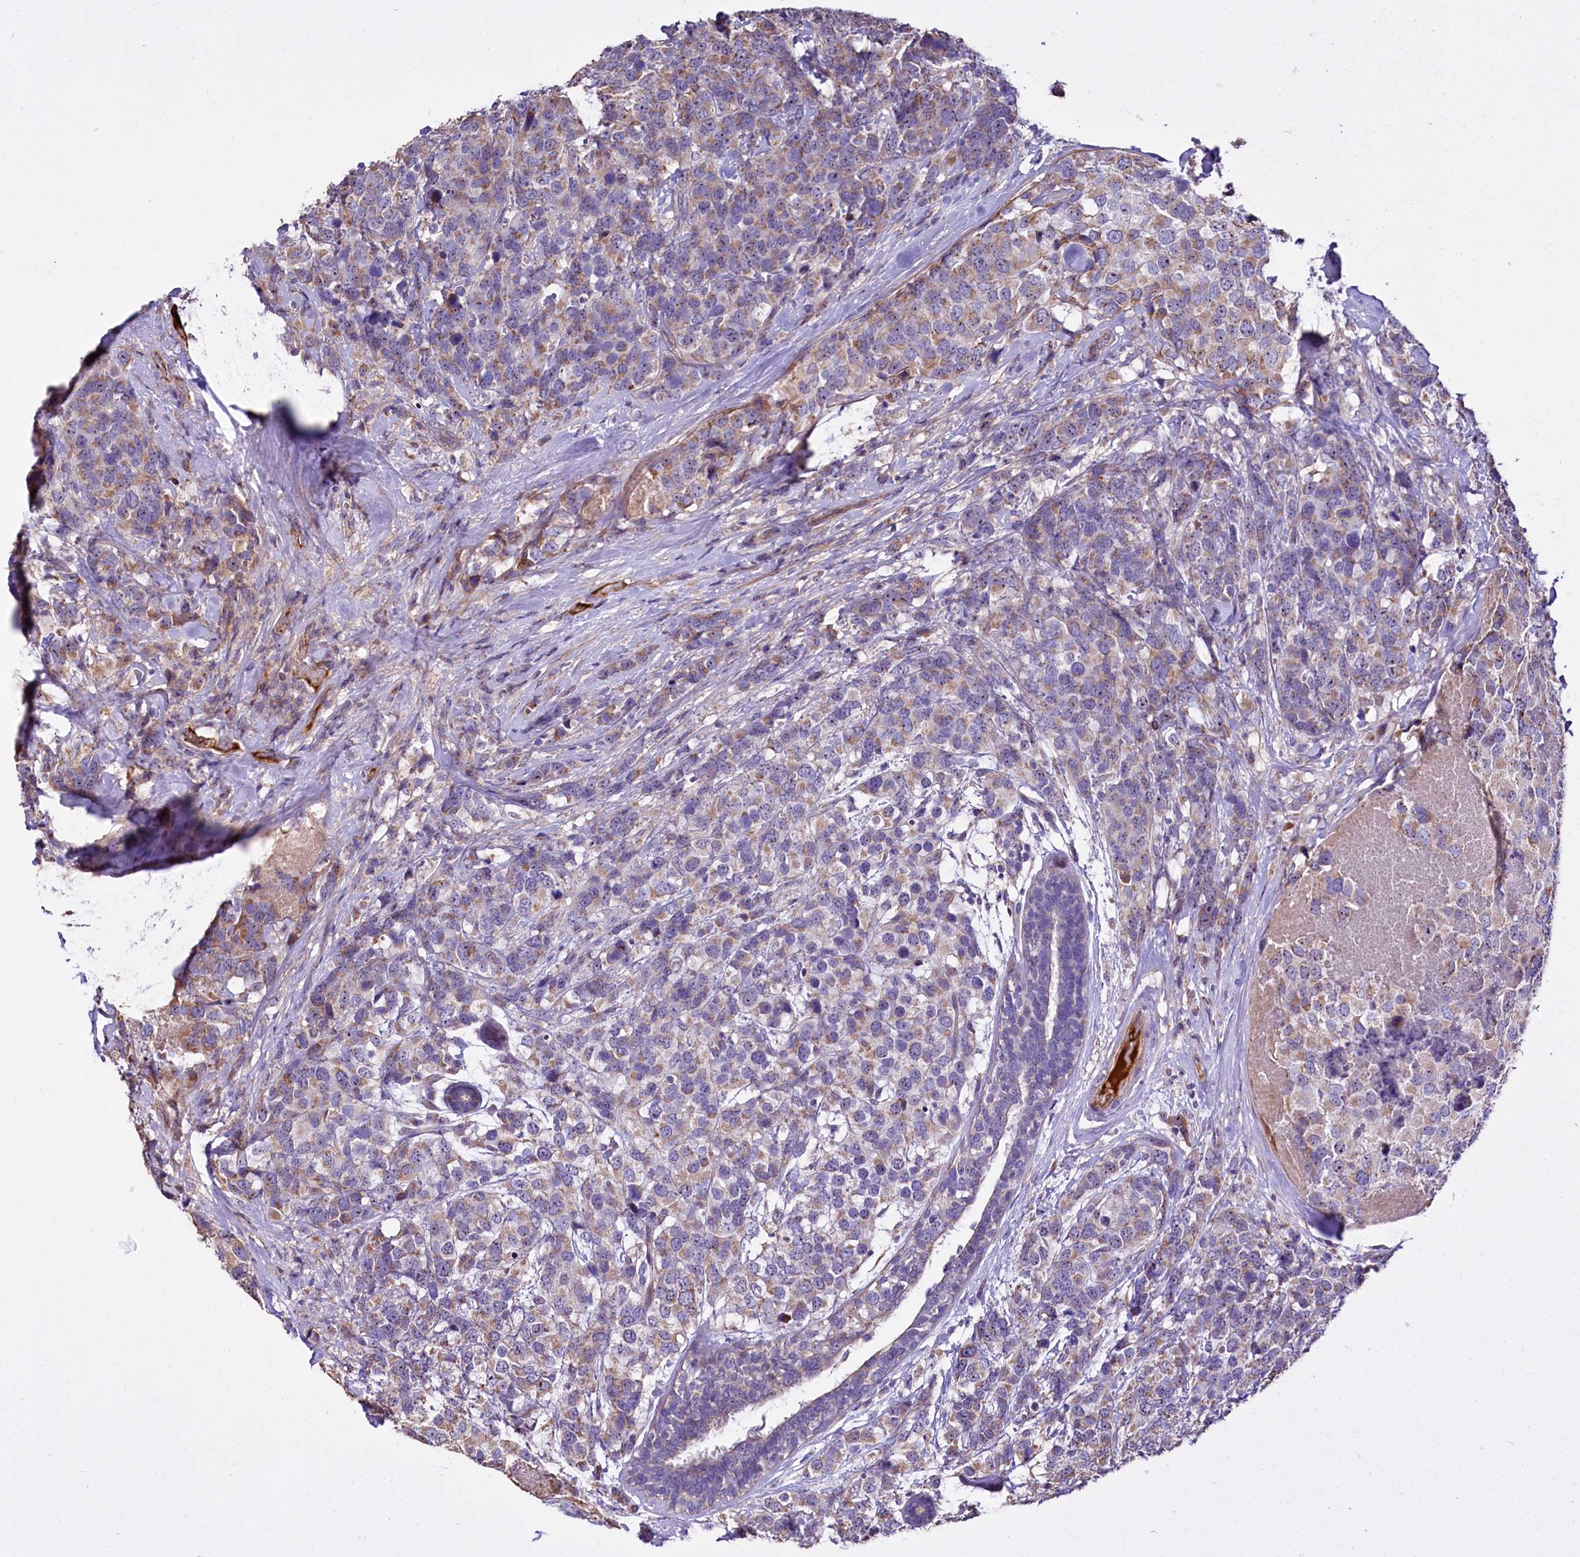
{"staining": {"intensity": "moderate", "quantity": ">75%", "location": "cytoplasmic/membranous"}, "tissue": "breast cancer", "cell_type": "Tumor cells", "image_type": "cancer", "snomed": [{"axis": "morphology", "description": "Lobular carcinoma"}, {"axis": "topography", "description": "Breast"}], "caption": "Protein staining displays moderate cytoplasmic/membranous expression in approximately >75% of tumor cells in lobular carcinoma (breast).", "gene": "RPUSD3", "patient": {"sex": "female", "age": 59}}